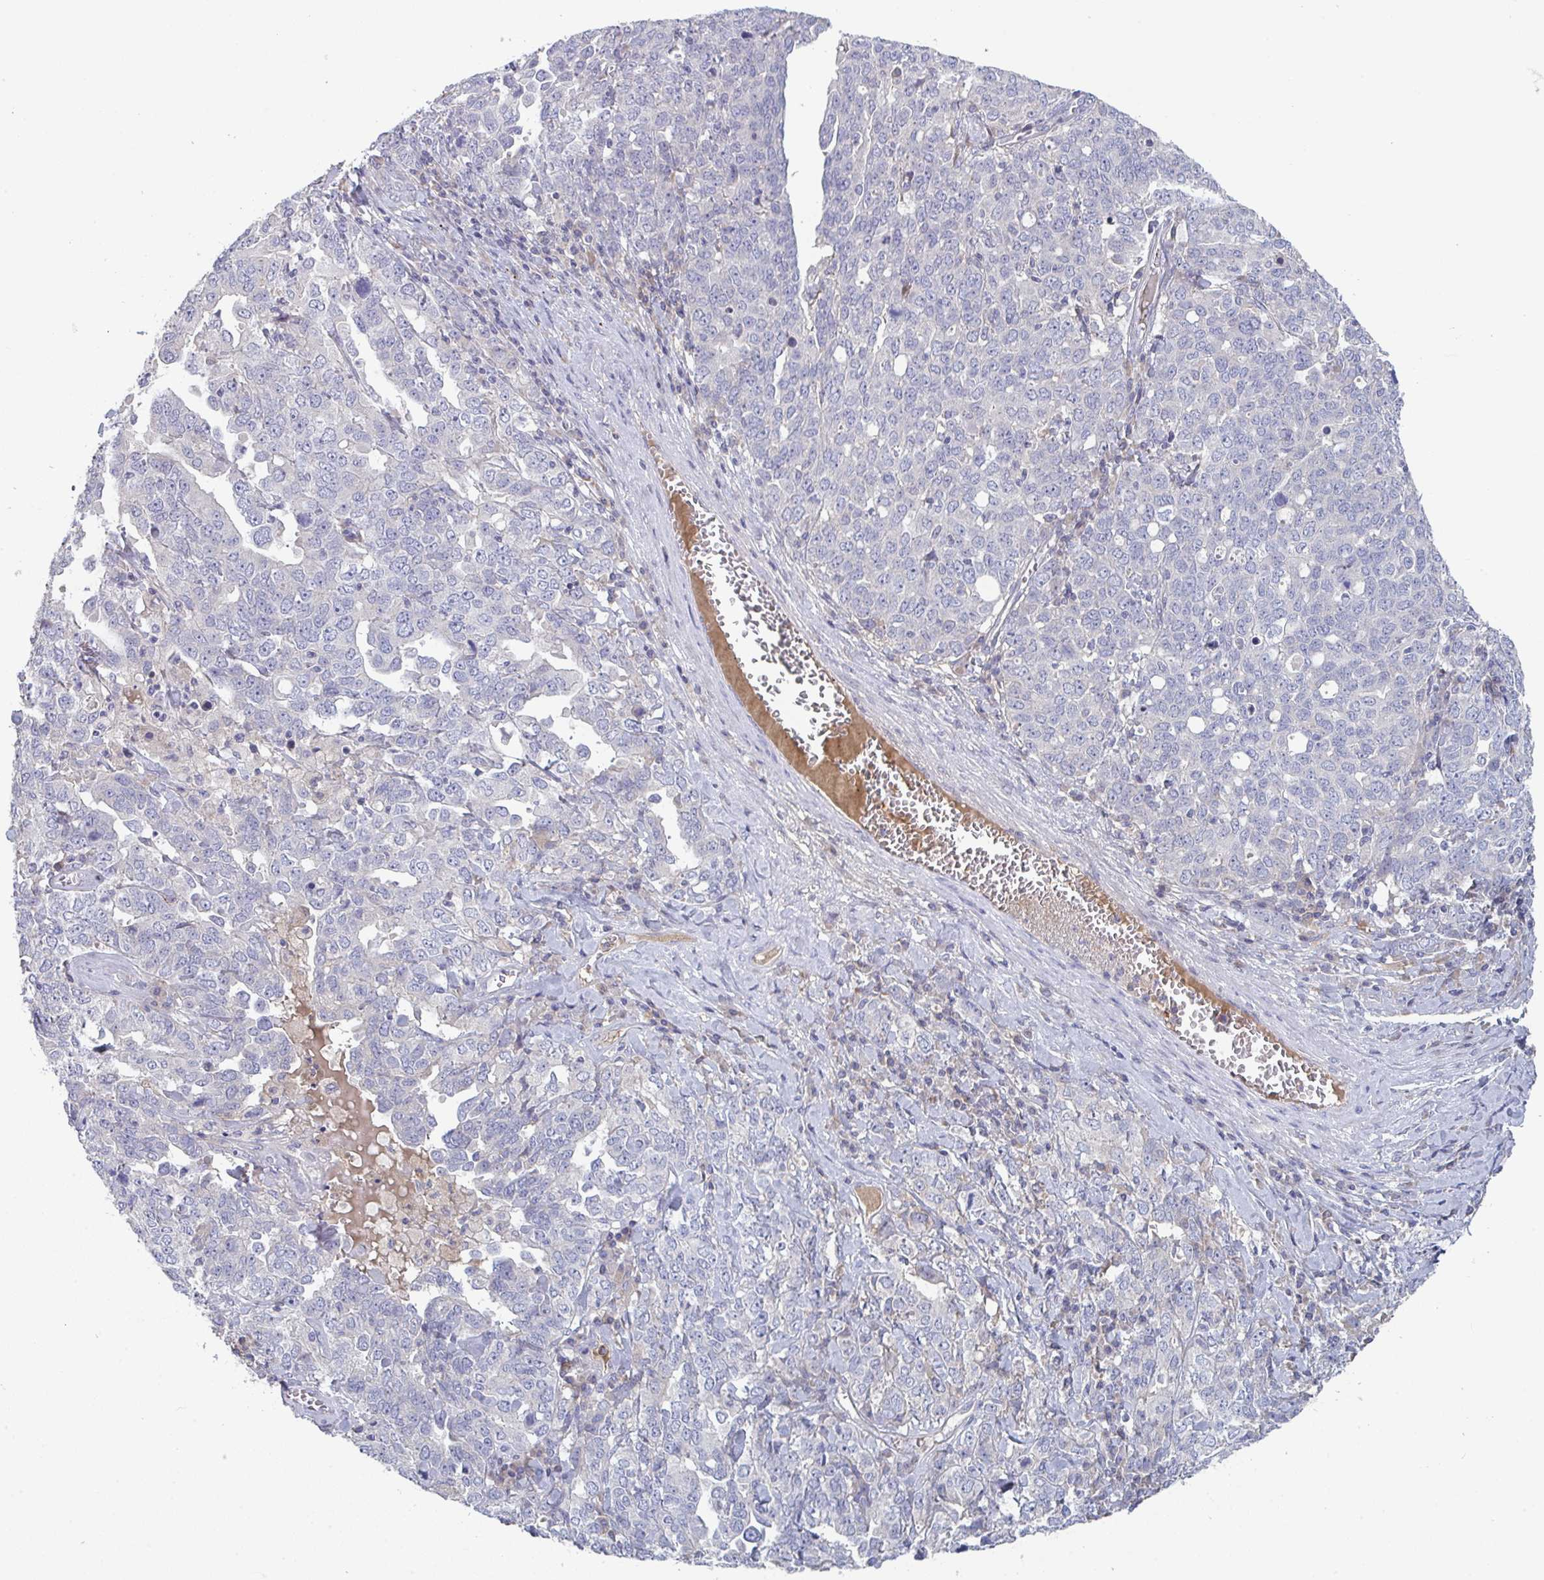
{"staining": {"intensity": "negative", "quantity": "none", "location": "none"}, "tissue": "ovarian cancer", "cell_type": "Tumor cells", "image_type": "cancer", "snomed": [{"axis": "morphology", "description": "Carcinoma, endometroid"}, {"axis": "topography", "description": "Ovary"}], "caption": "An IHC photomicrograph of ovarian endometroid carcinoma is shown. There is no staining in tumor cells of ovarian endometroid carcinoma.", "gene": "HGFAC", "patient": {"sex": "female", "age": 62}}